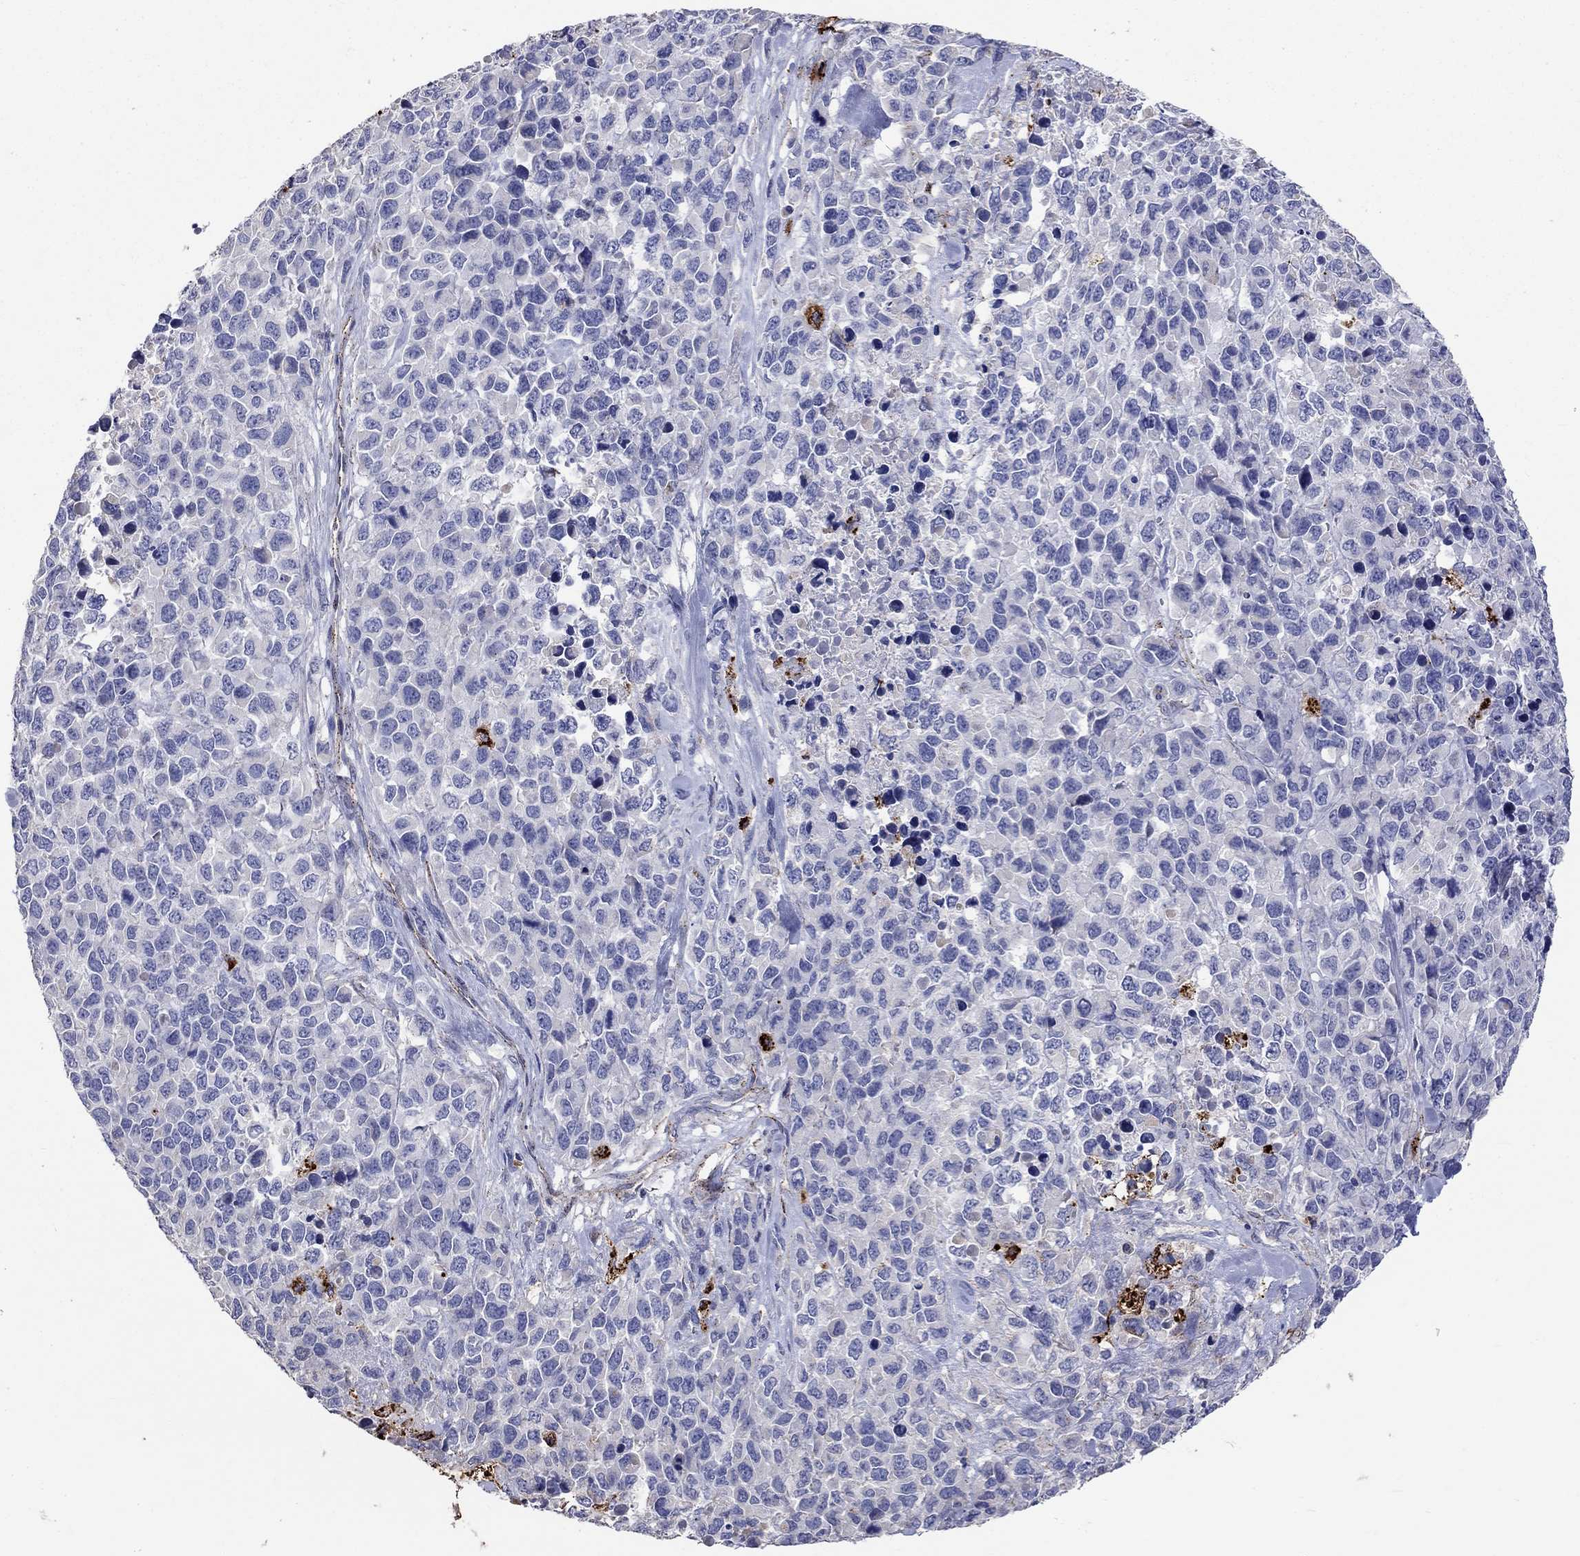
{"staining": {"intensity": "negative", "quantity": "none", "location": "none"}, "tissue": "melanoma", "cell_type": "Tumor cells", "image_type": "cancer", "snomed": [{"axis": "morphology", "description": "Malignant melanoma, Metastatic site"}, {"axis": "topography", "description": "Skin"}], "caption": "High power microscopy histopathology image of an immunohistochemistry micrograph of malignant melanoma (metastatic site), revealing no significant staining in tumor cells. The staining was performed using DAB (3,3'-diaminobenzidine) to visualize the protein expression in brown, while the nuclei were stained in blue with hematoxylin (Magnification: 20x).", "gene": "CTSB", "patient": {"sex": "male", "age": 84}}